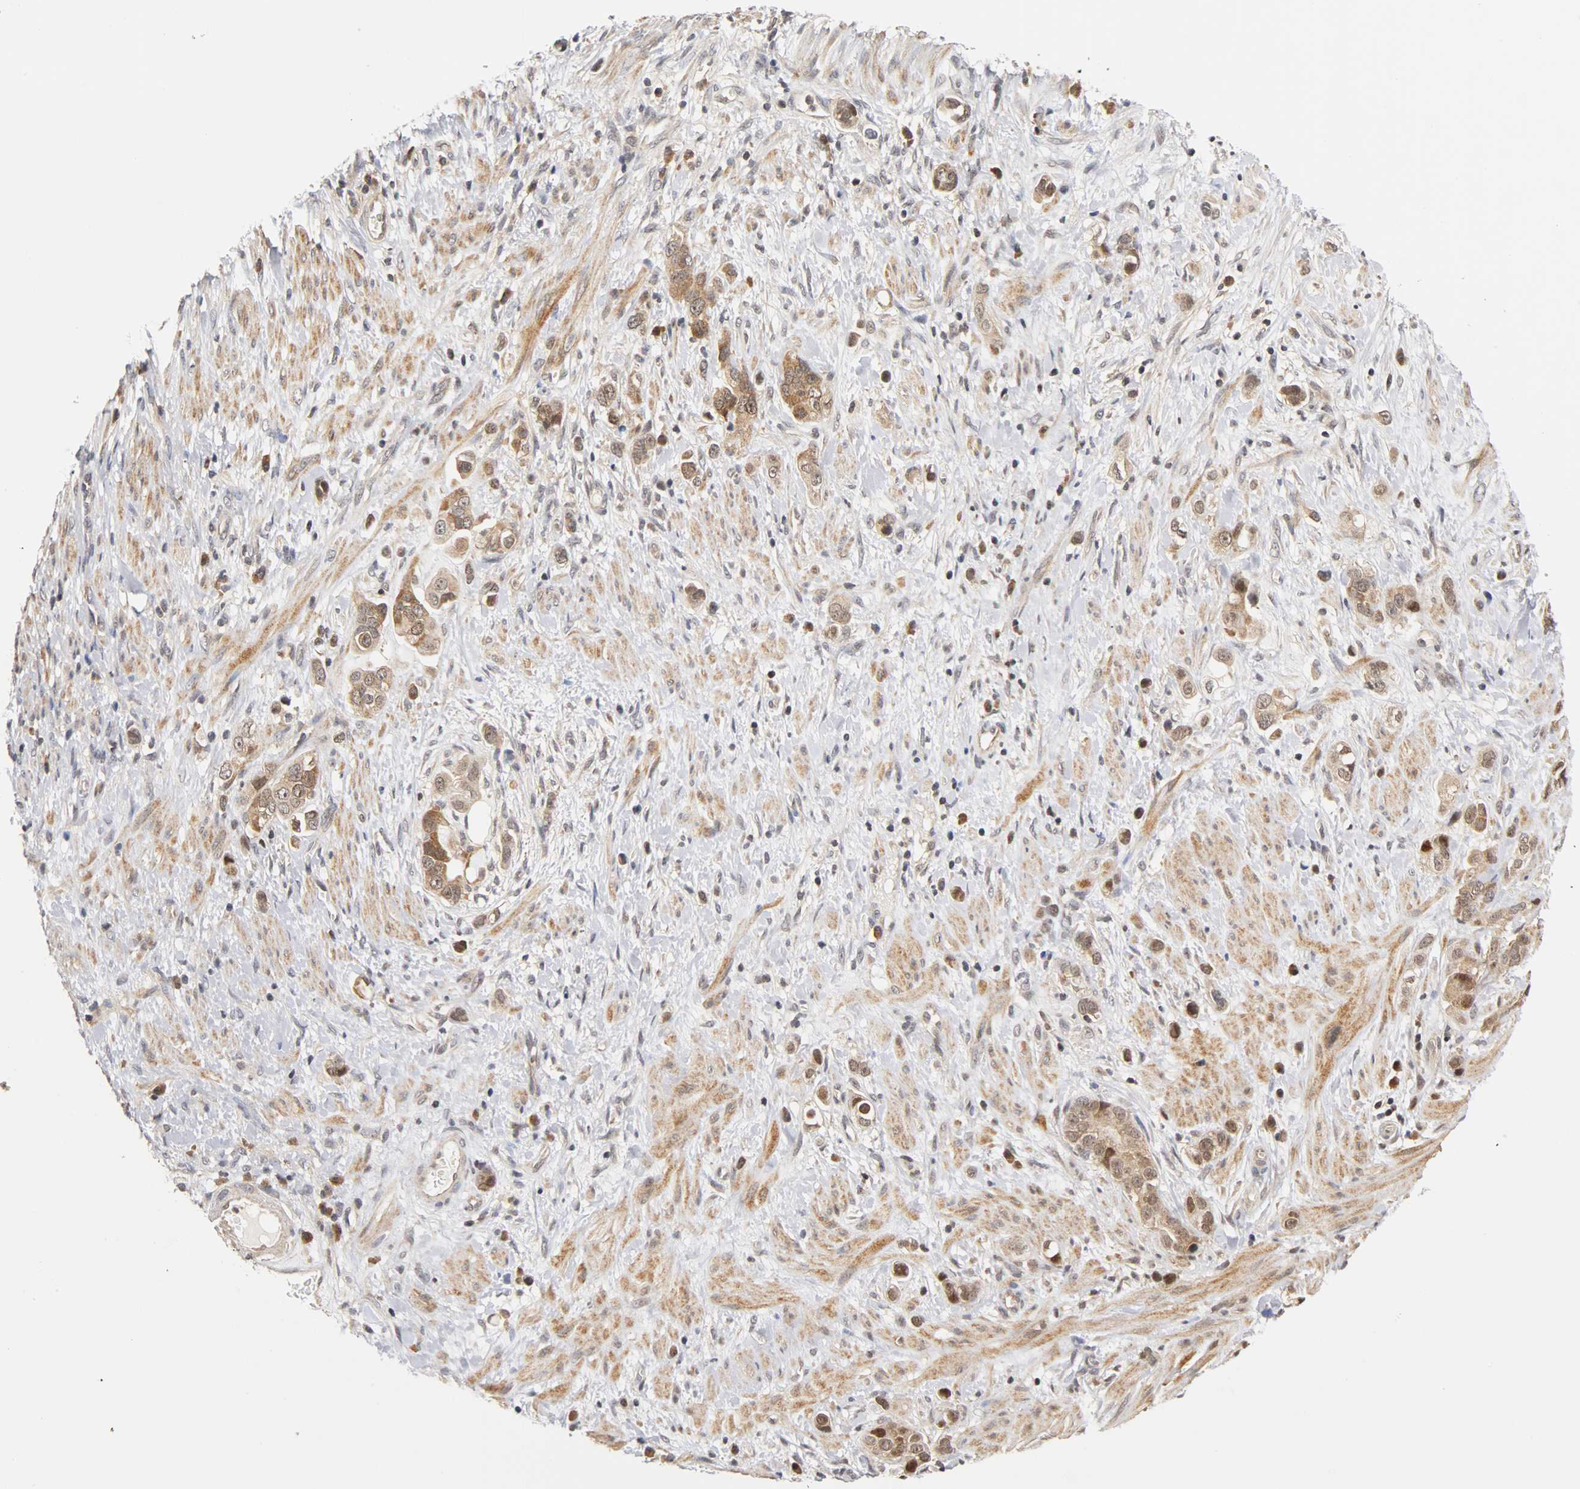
{"staining": {"intensity": "moderate", "quantity": ">75%", "location": "cytoplasmic/membranous,nuclear"}, "tissue": "stomach cancer", "cell_type": "Tumor cells", "image_type": "cancer", "snomed": [{"axis": "morphology", "description": "Adenocarcinoma, NOS"}, {"axis": "topography", "description": "Stomach, lower"}], "caption": "IHC (DAB (3,3'-diaminobenzidine)) staining of stomach cancer (adenocarcinoma) exhibits moderate cytoplasmic/membranous and nuclear protein positivity in approximately >75% of tumor cells.", "gene": "UBE2M", "patient": {"sex": "female", "age": 93}}